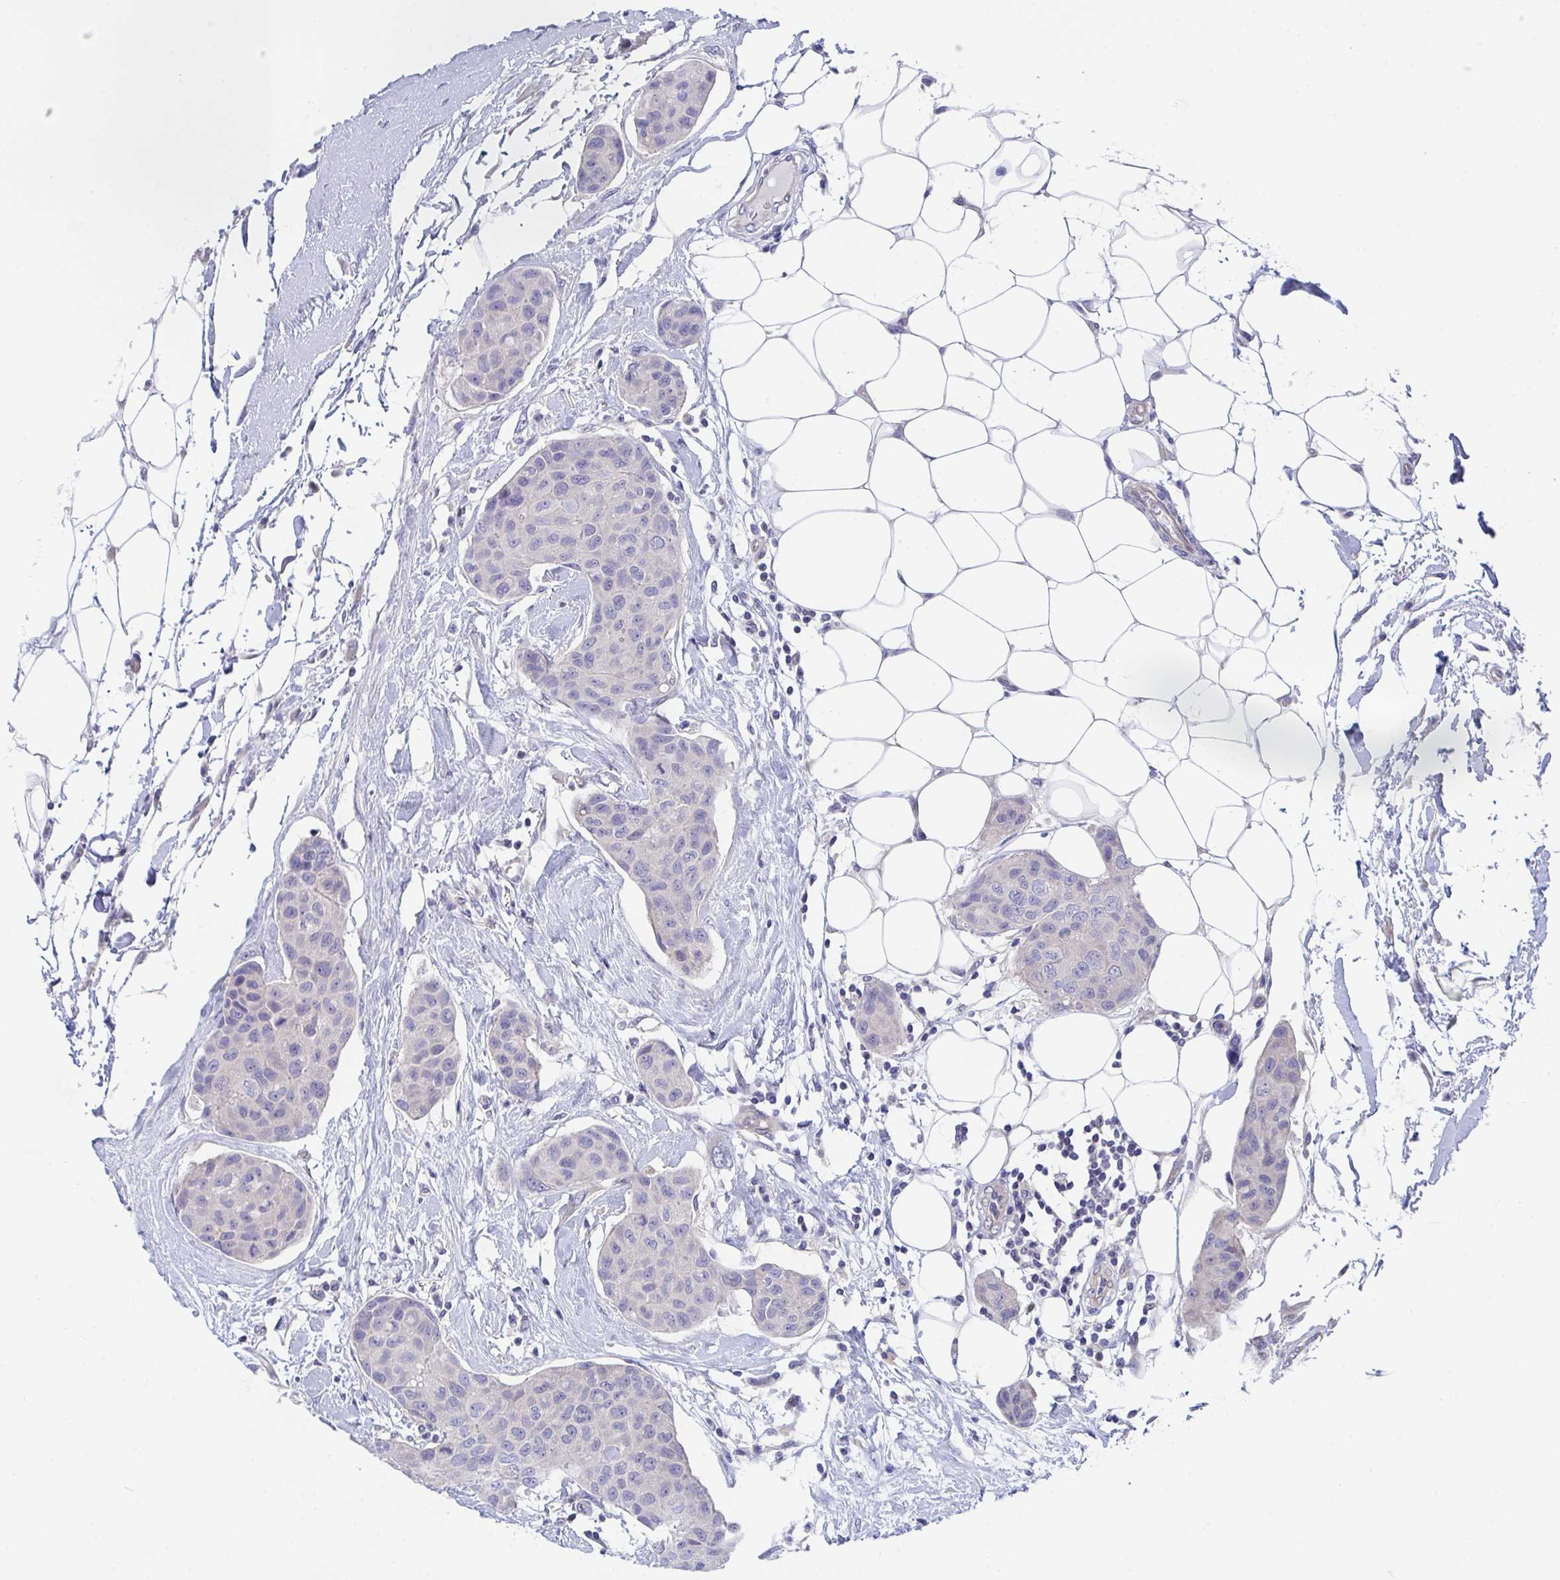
{"staining": {"intensity": "negative", "quantity": "none", "location": "none"}, "tissue": "breast cancer", "cell_type": "Tumor cells", "image_type": "cancer", "snomed": [{"axis": "morphology", "description": "Duct carcinoma"}, {"axis": "topography", "description": "Breast"}, {"axis": "topography", "description": "Lymph node"}], "caption": "There is no significant expression in tumor cells of intraductal carcinoma (breast).", "gene": "P2RX3", "patient": {"sex": "female", "age": 80}}